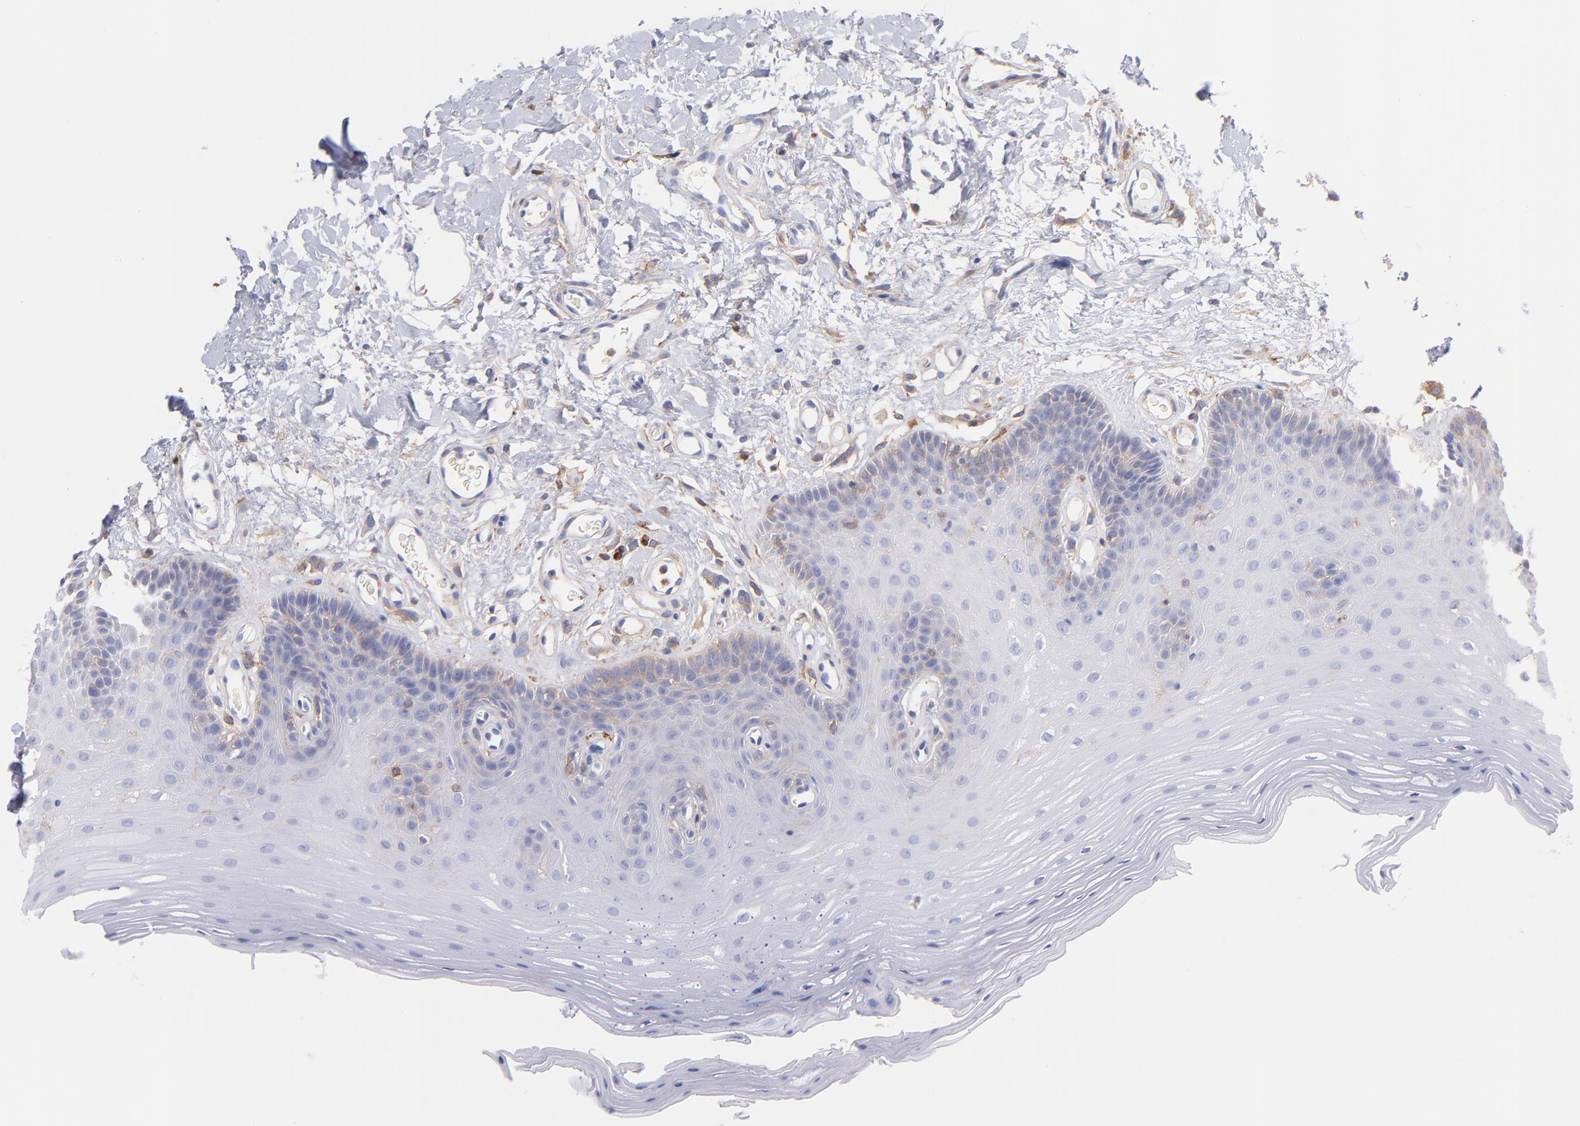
{"staining": {"intensity": "weak", "quantity": "<25%", "location": "cytoplasmic/membranous"}, "tissue": "oral mucosa", "cell_type": "Squamous epithelial cells", "image_type": "normal", "snomed": [{"axis": "morphology", "description": "Normal tissue, NOS"}, {"axis": "morphology", "description": "Squamous cell carcinoma, NOS"}, {"axis": "topography", "description": "Skeletal muscle"}, {"axis": "topography", "description": "Oral tissue"}, {"axis": "topography", "description": "Head-Neck"}], "caption": "There is no significant expression in squamous epithelial cells of oral mucosa. (DAB (3,3'-diaminobenzidine) immunohistochemistry (IHC) with hematoxylin counter stain).", "gene": "PRKCA", "patient": {"sex": "male", "age": 71}}